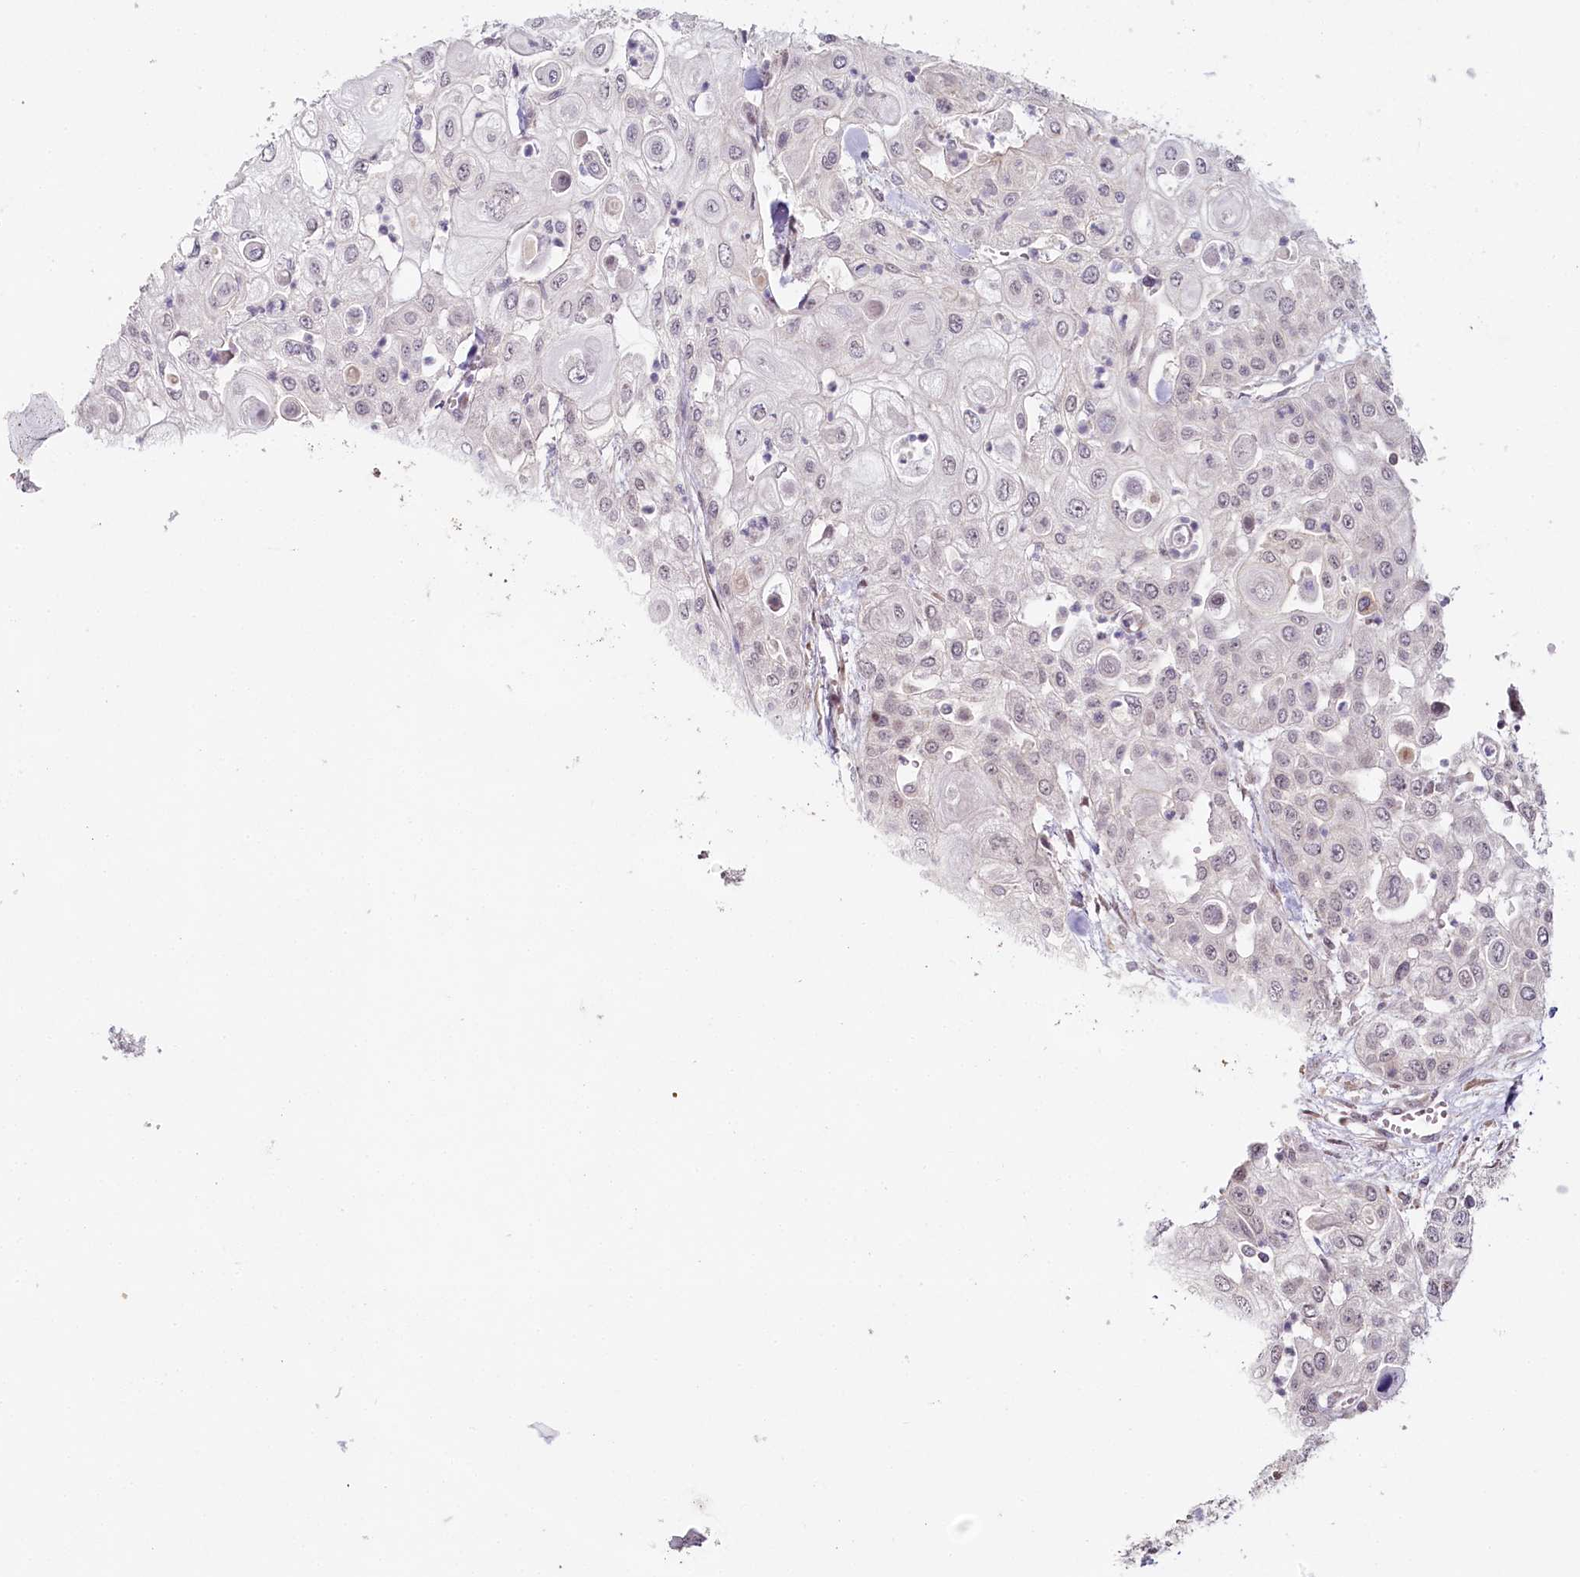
{"staining": {"intensity": "negative", "quantity": "none", "location": "none"}, "tissue": "urothelial cancer", "cell_type": "Tumor cells", "image_type": "cancer", "snomed": [{"axis": "morphology", "description": "Urothelial carcinoma, High grade"}, {"axis": "topography", "description": "Urinary bladder"}], "caption": "Protein analysis of urothelial cancer demonstrates no significant staining in tumor cells.", "gene": "HPD", "patient": {"sex": "female", "age": 79}}